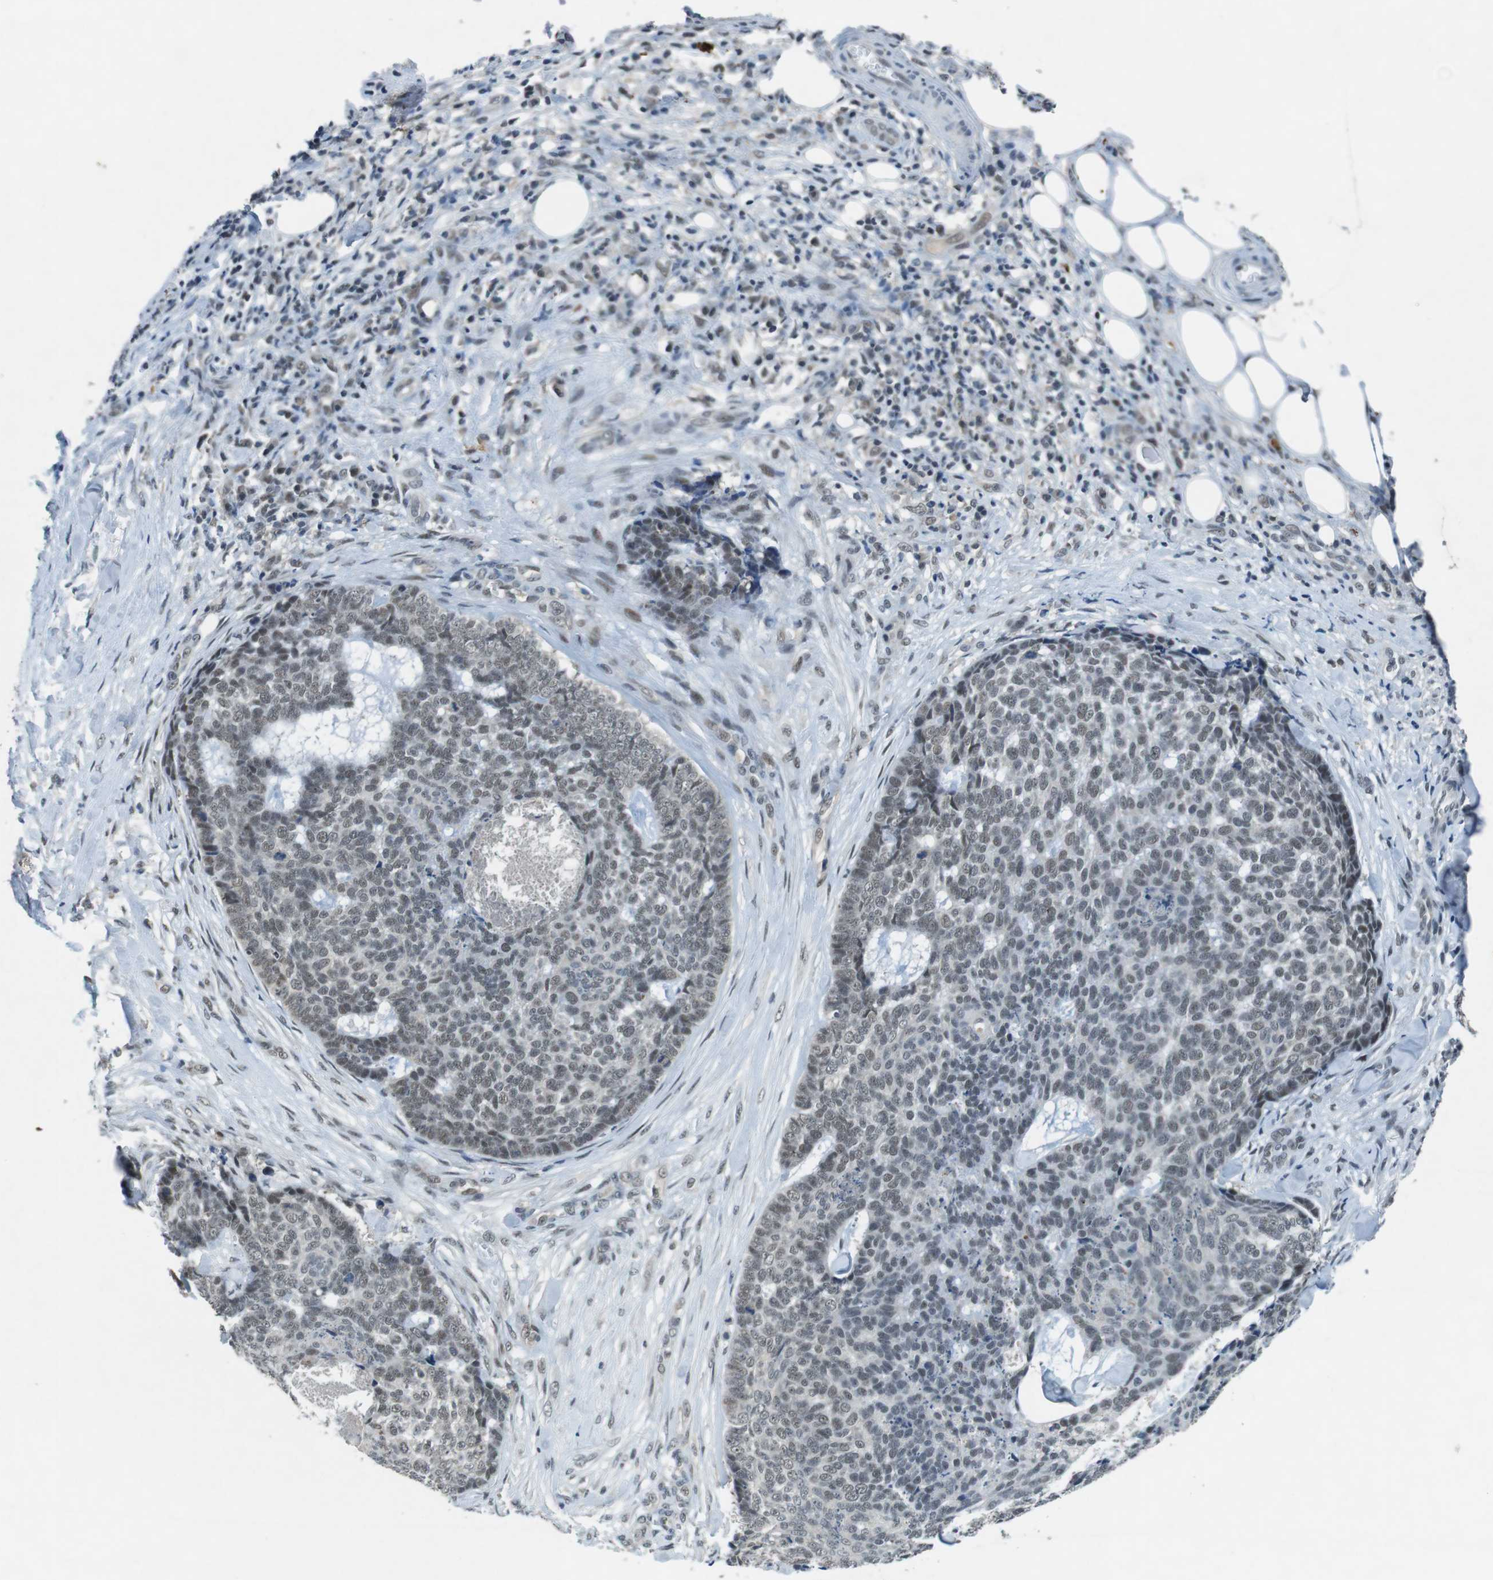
{"staining": {"intensity": "weak", "quantity": "25%-75%", "location": "nuclear"}, "tissue": "skin cancer", "cell_type": "Tumor cells", "image_type": "cancer", "snomed": [{"axis": "morphology", "description": "Basal cell carcinoma"}, {"axis": "topography", "description": "Skin"}], "caption": "A high-resolution histopathology image shows immunohistochemistry (IHC) staining of skin basal cell carcinoma, which exhibits weak nuclear expression in approximately 25%-75% of tumor cells.", "gene": "USP7", "patient": {"sex": "male", "age": 84}}